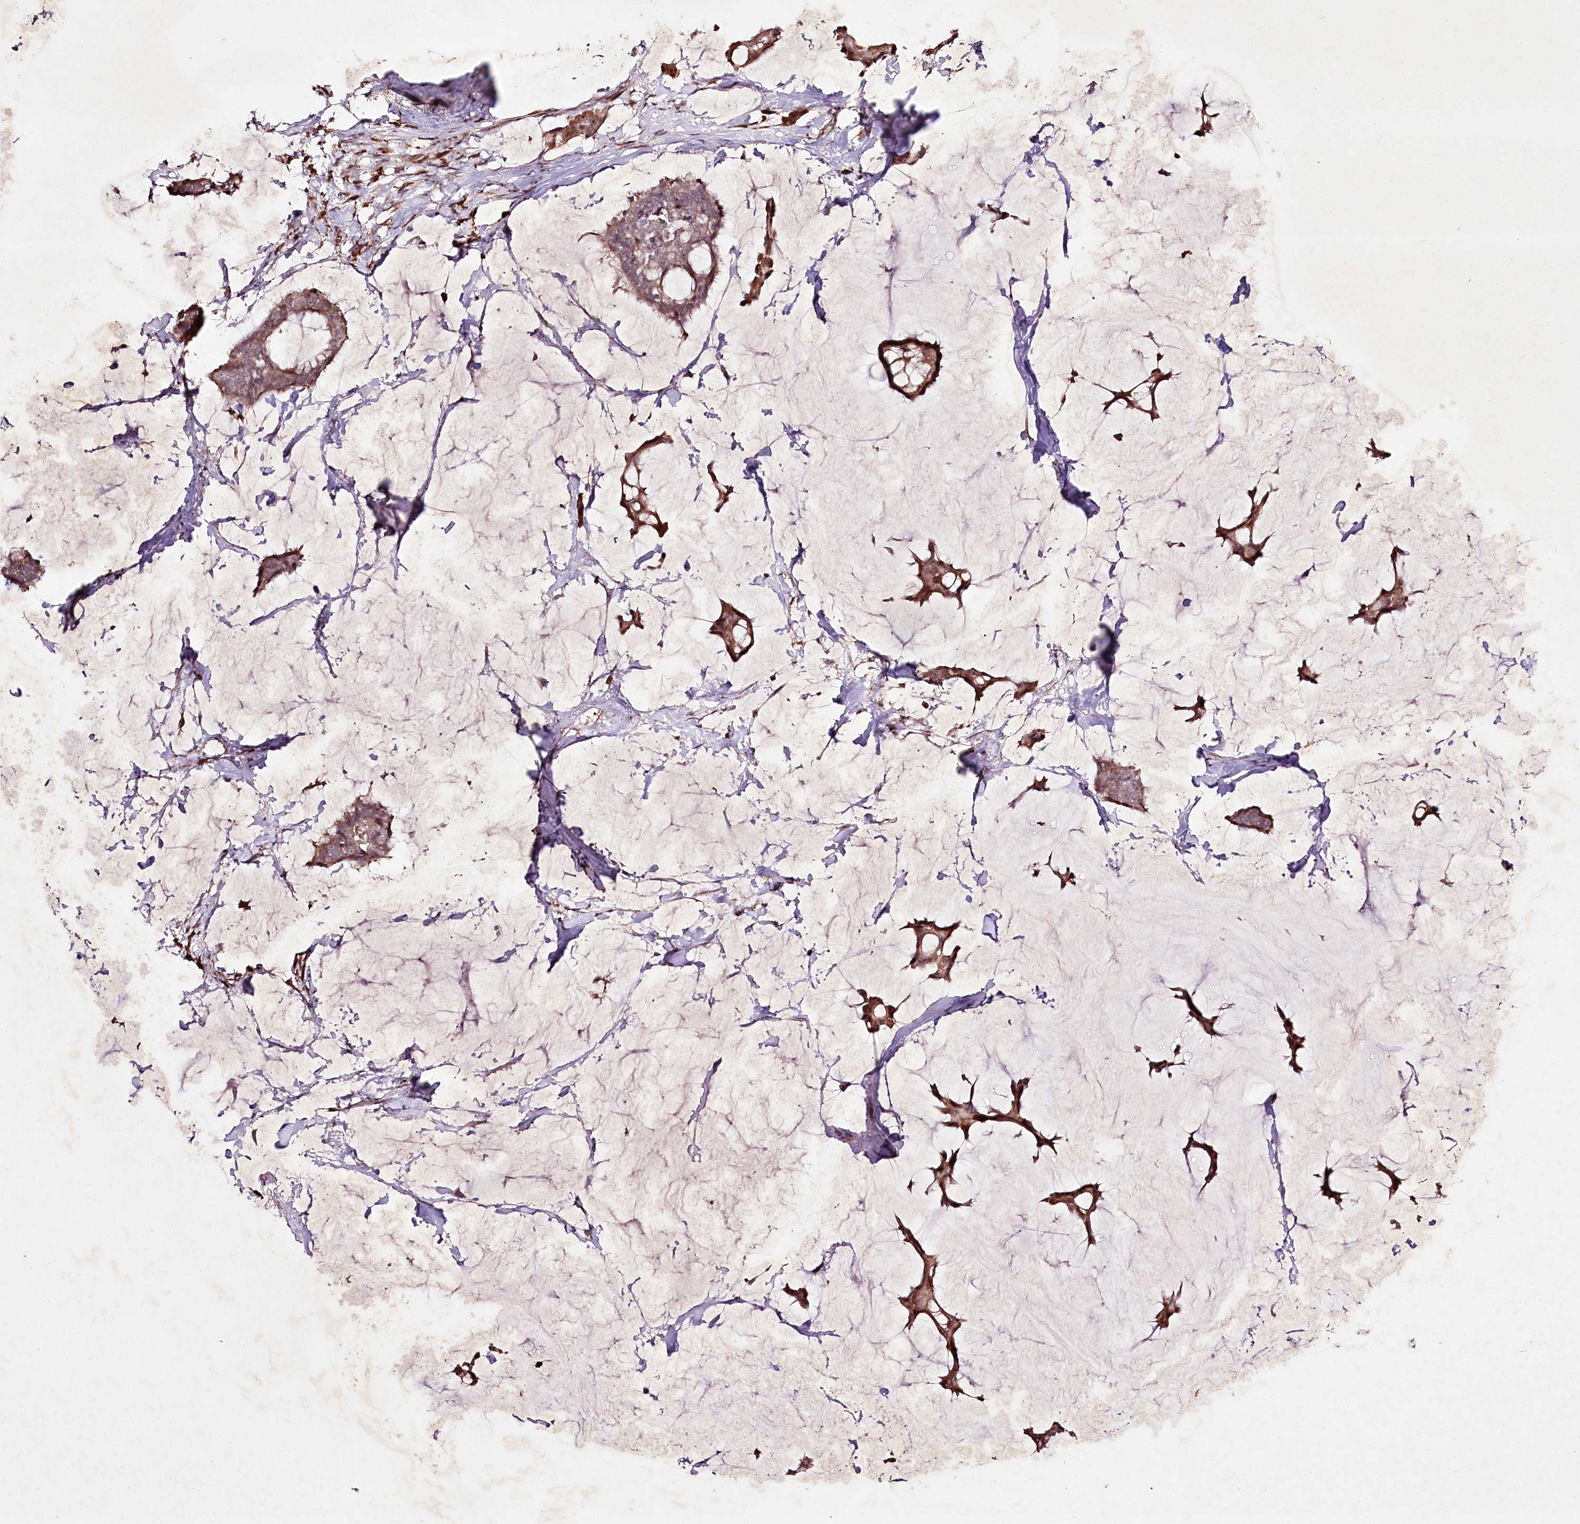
{"staining": {"intensity": "moderate", "quantity": ">75%", "location": "cytoplasmic/membranous"}, "tissue": "breast cancer", "cell_type": "Tumor cells", "image_type": "cancer", "snomed": [{"axis": "morphology", "description": "Duct carcinoma"}, {"axis": "topography", "description": "Breast"}], "caption": "IHC of human breast invasive ductal carcinoma reveals medium levels of moderate cytoplasmic/membranous expression in approximately >75% of tumor cells. Immunohistochemistry (ihc) stains the protein of interest in brown and the nuclei are stained blue.", "gene": "DMP1", "patient": {"sex": "female", "age": 93}}